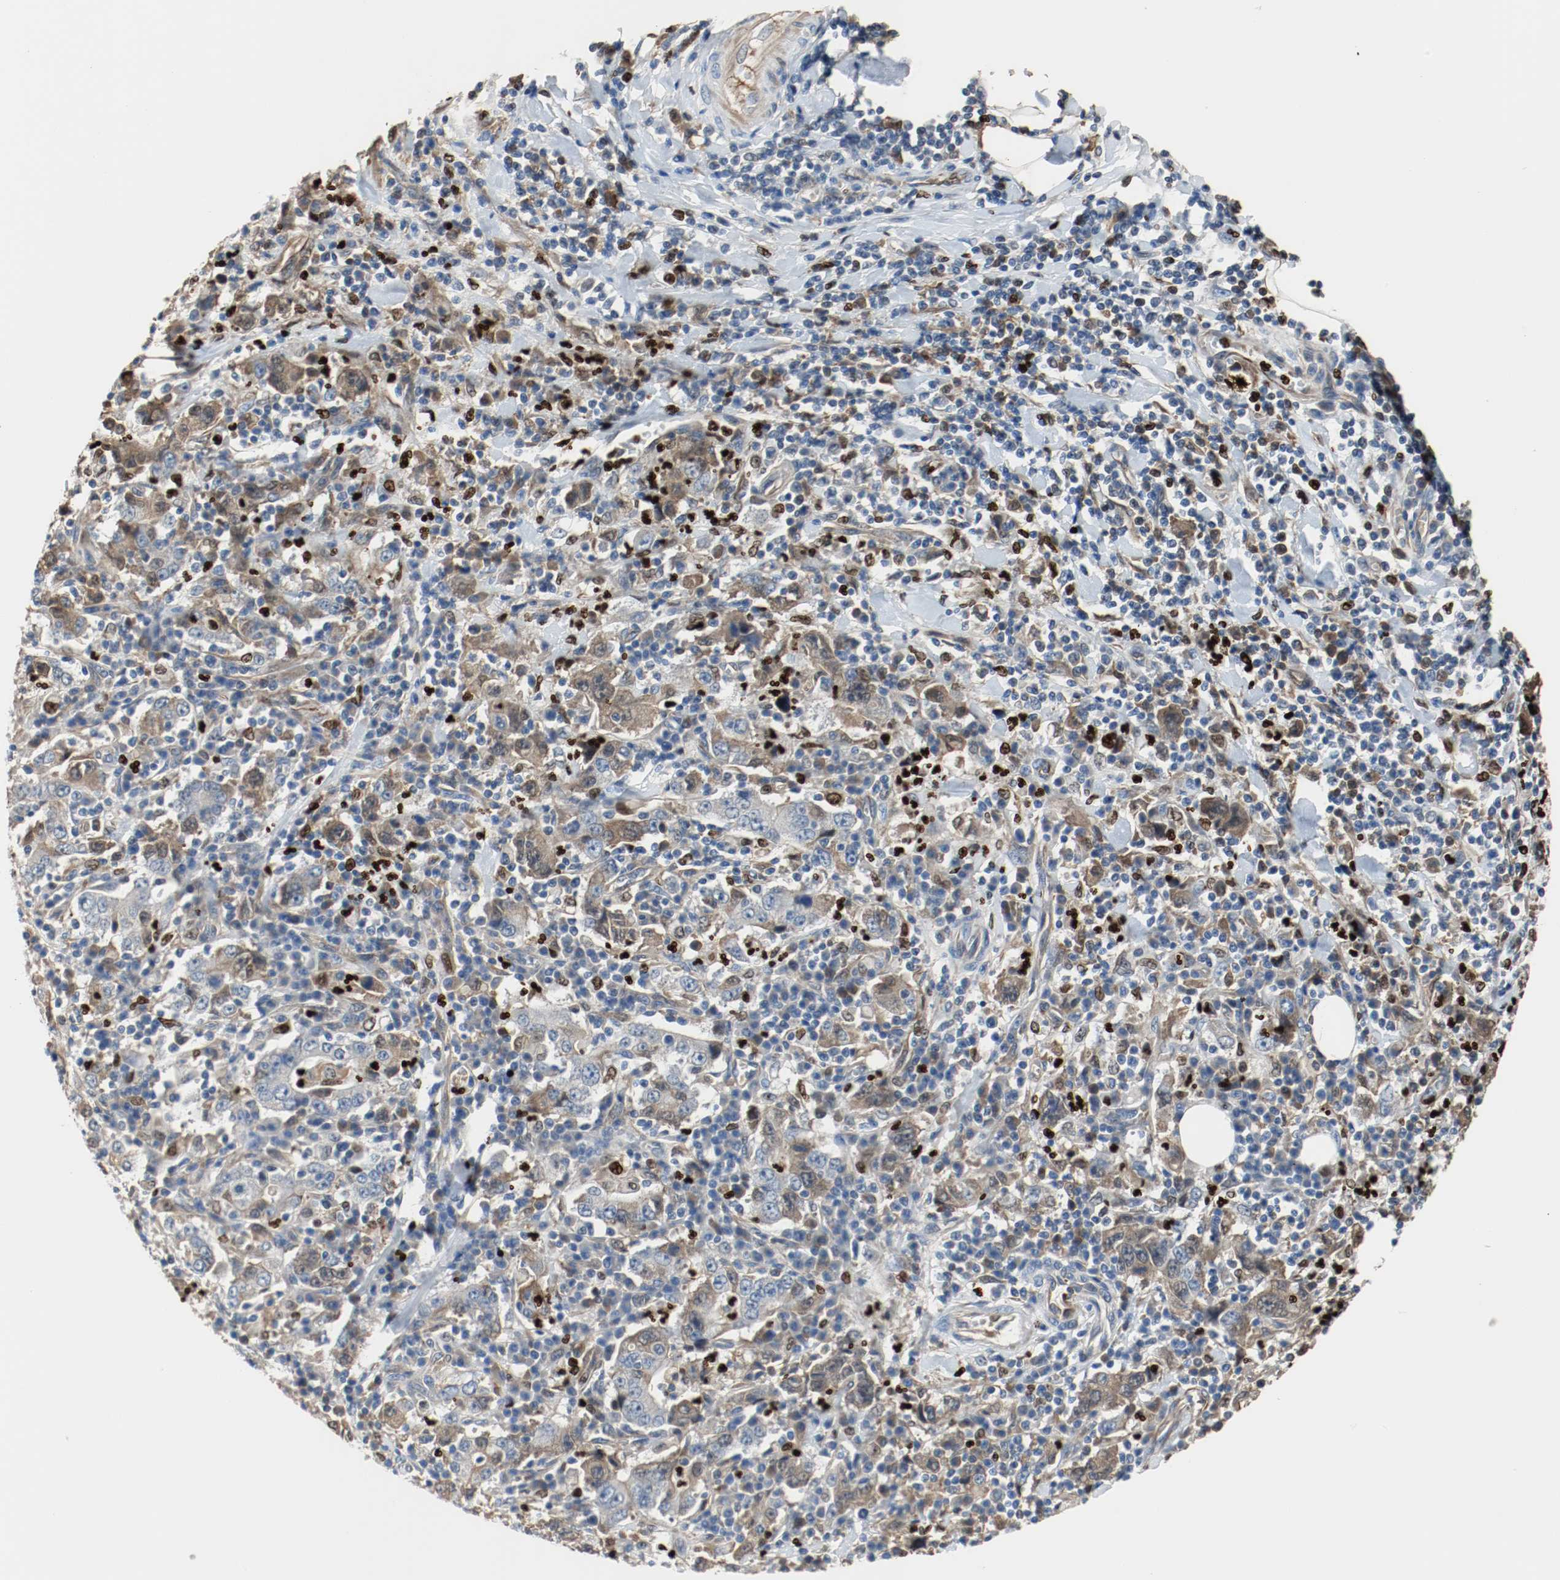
{"staining": {"intensity": "weak", "quantity": "25%-75%", "location": "cytoplasmic/membranous"}, "tissue": "stomach cancer", "cell_type": "Tumor cells", "image_type": "cancer", "snomed": [{"axis": "morphology", "description": "Normal tissue, NOS"}, {"axis": "morphology", "description": "Adenocarcinoma, NOS"}, {"axis": "topography", "description": "Stomach, upper"}, {"axis": "topography", "description": "Stomach"}], "caption": "DAB (3,3'-diaminobenzidine) immunohistochemical staining of human adenocarcinoma (stomach) reveals weak cytoplasmic/membranous protein positivity in about 25%-75% of tumor cells.", "gene": "BLK", "patient": {"sex": "male", "age": 59}}